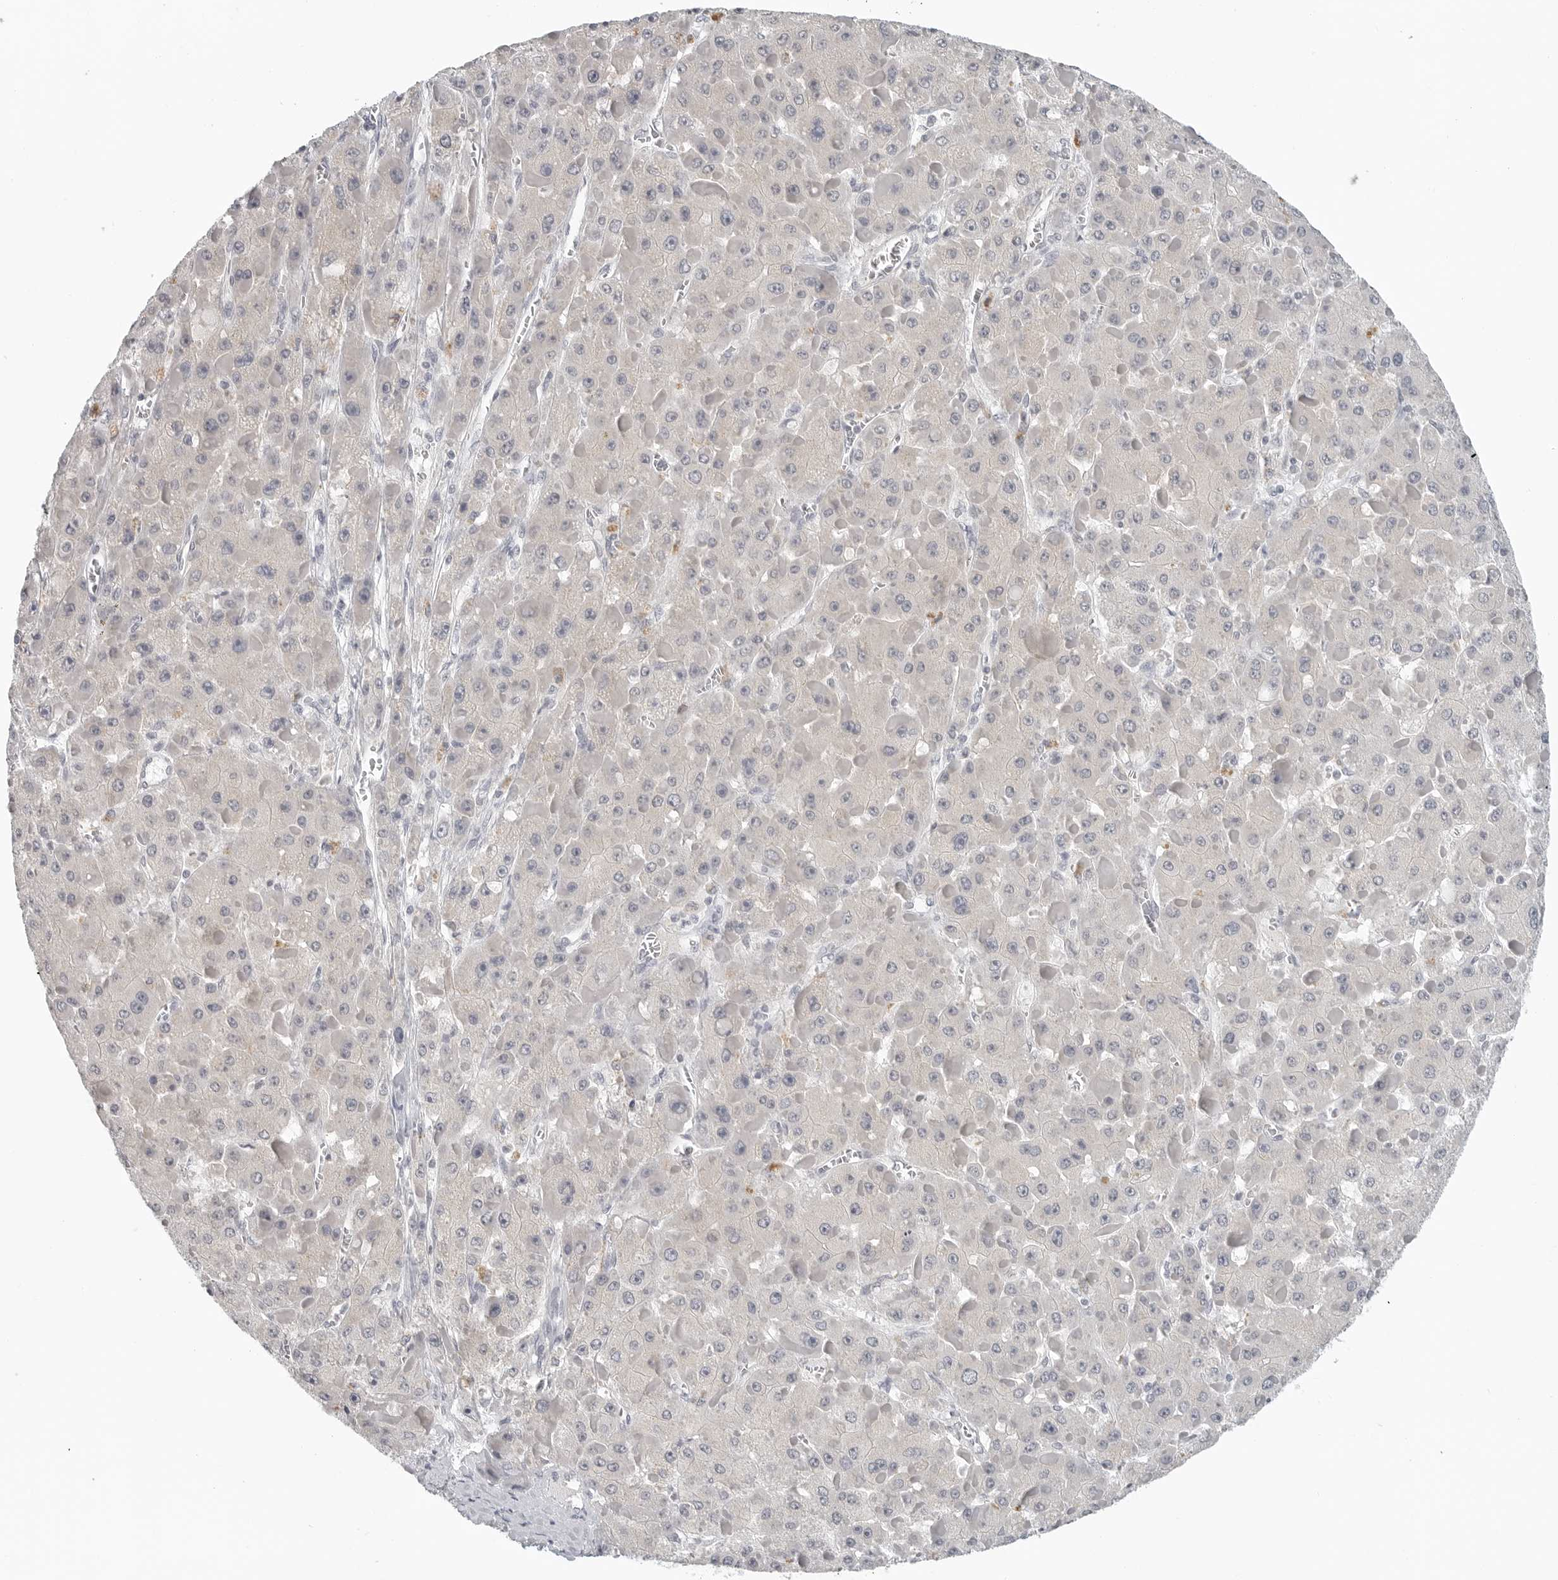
{"staining": {"intensity": "negative", "quantity": "none", "location": "none"}, "tissue": "liver cancer", "cell_type": "Tumor cells", "image_type": "cancer", "snomed": [{"axis": "morphology", "description": "Carcinoma, Hepatocellular, NOS"}, {"axis": "topography", "description": "Liver"}], "caption": "The photomicrograph exhibits no staining of tumor cells in hepatocellular carcinoma (liver). (Stains: DAB (3,3'-diaminobenzidine) immunohistochemistry (IHC) with hematoxylin counter stain, Microscopy: brightfield microscopy at high magnification).", "gene": "BPIFA1", "patient": {"sex": "female", "age": 73}}